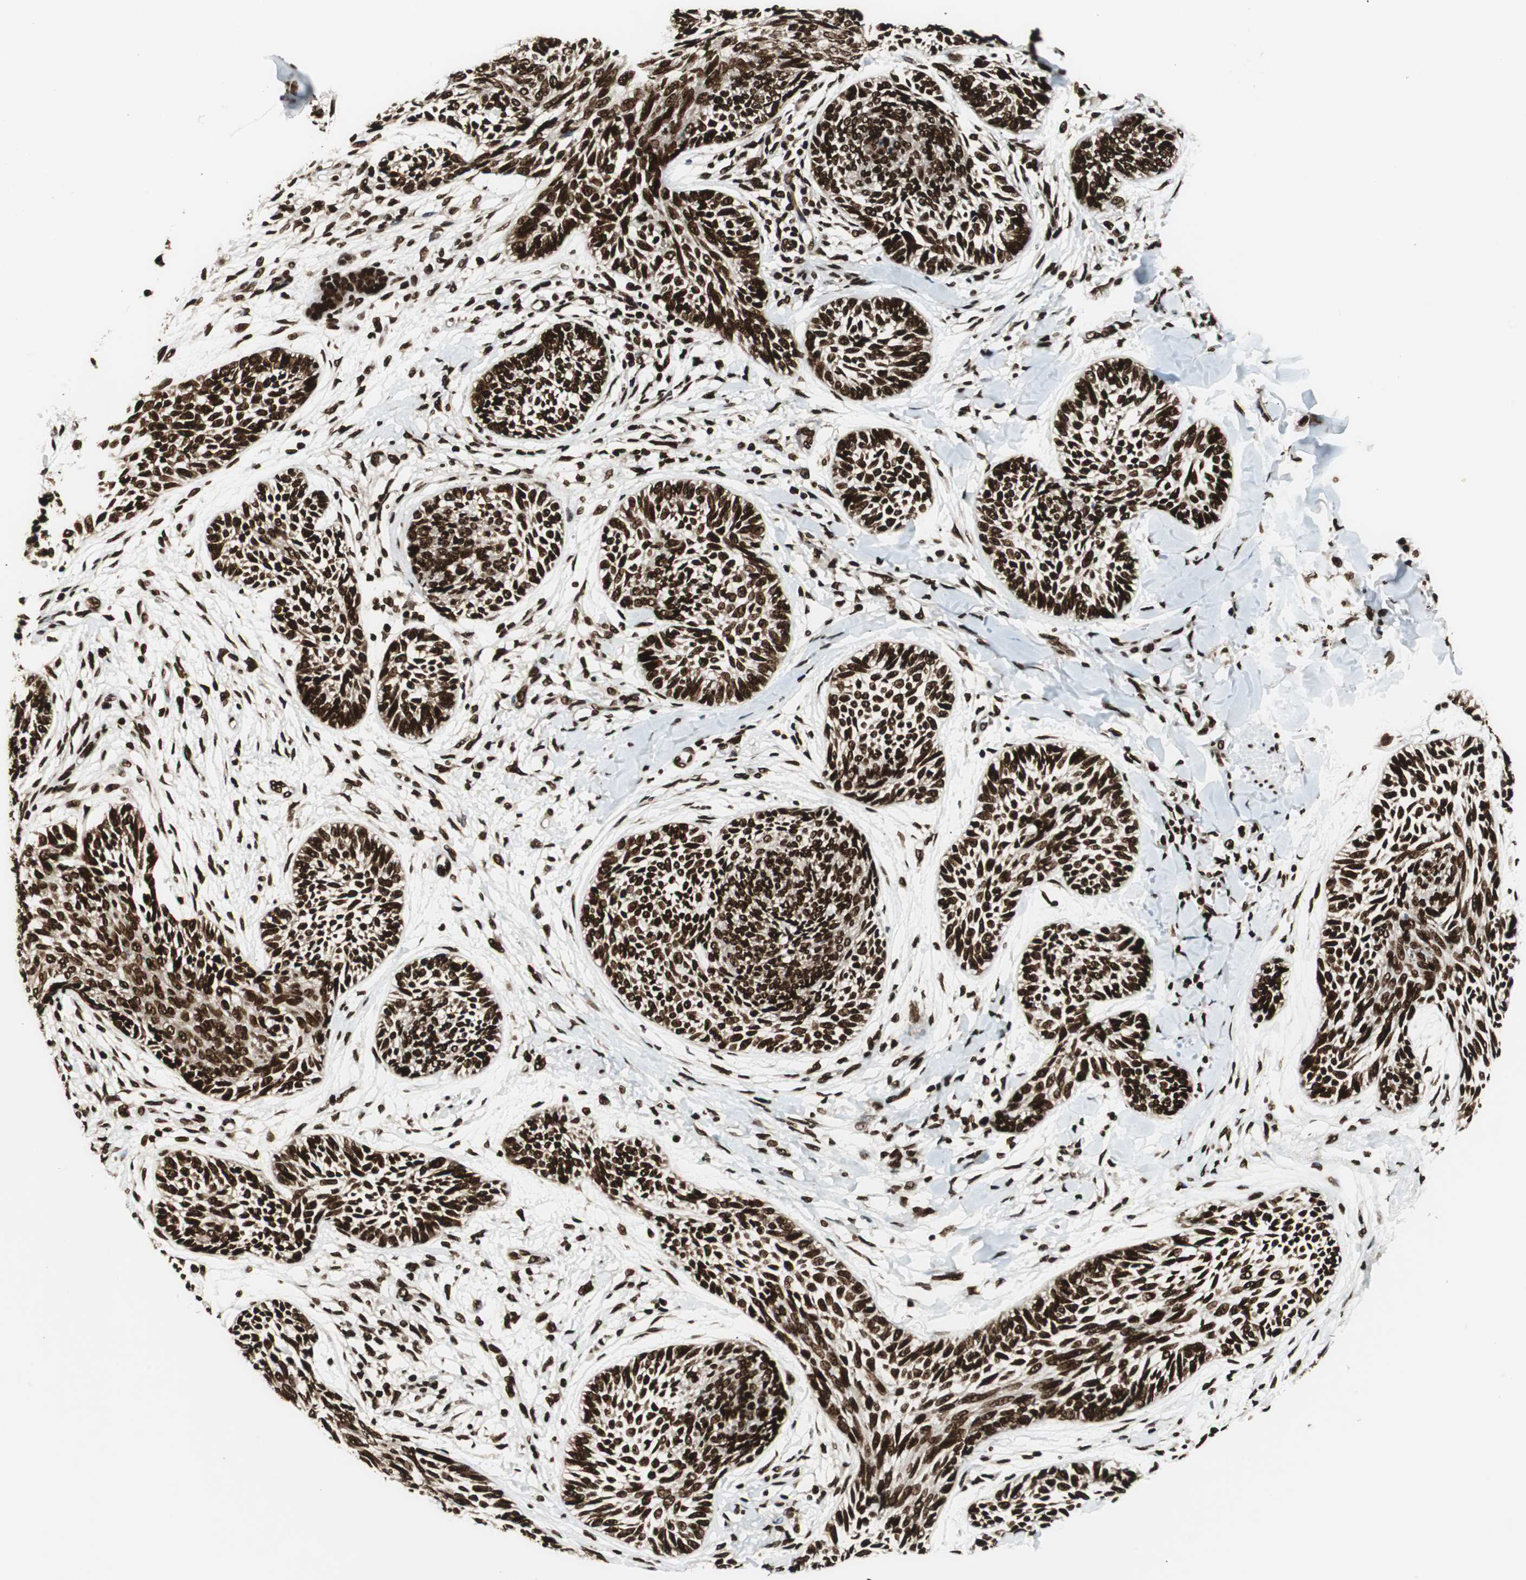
{"staining": {"intensity": "strong", "quantity": ">75%", "location": "nuclear"}, "tissue": "skin cancer", "cell_type": "Tumor cells", "image_type": "cancer", "snomed": [{"axis": "morphology", "description": "Papilloma, NOS"}, {"axis": "morphology", "description": "Basal cell carcinoma"}, {"axis": "topography", "description": "Skin"}], "caption": "The immunohistochemical stain labels strong nuclear positivity in tumor cells of skin basal cell carcinoma tissue. (Stains: DAB (3,3'-diaminobenzidine) in brown, nuclei in blue, Microscopy: brightfield microscopy at high magnification).", "gene": "EWSR1", "patient": {"sex": "male", "age": 87}}